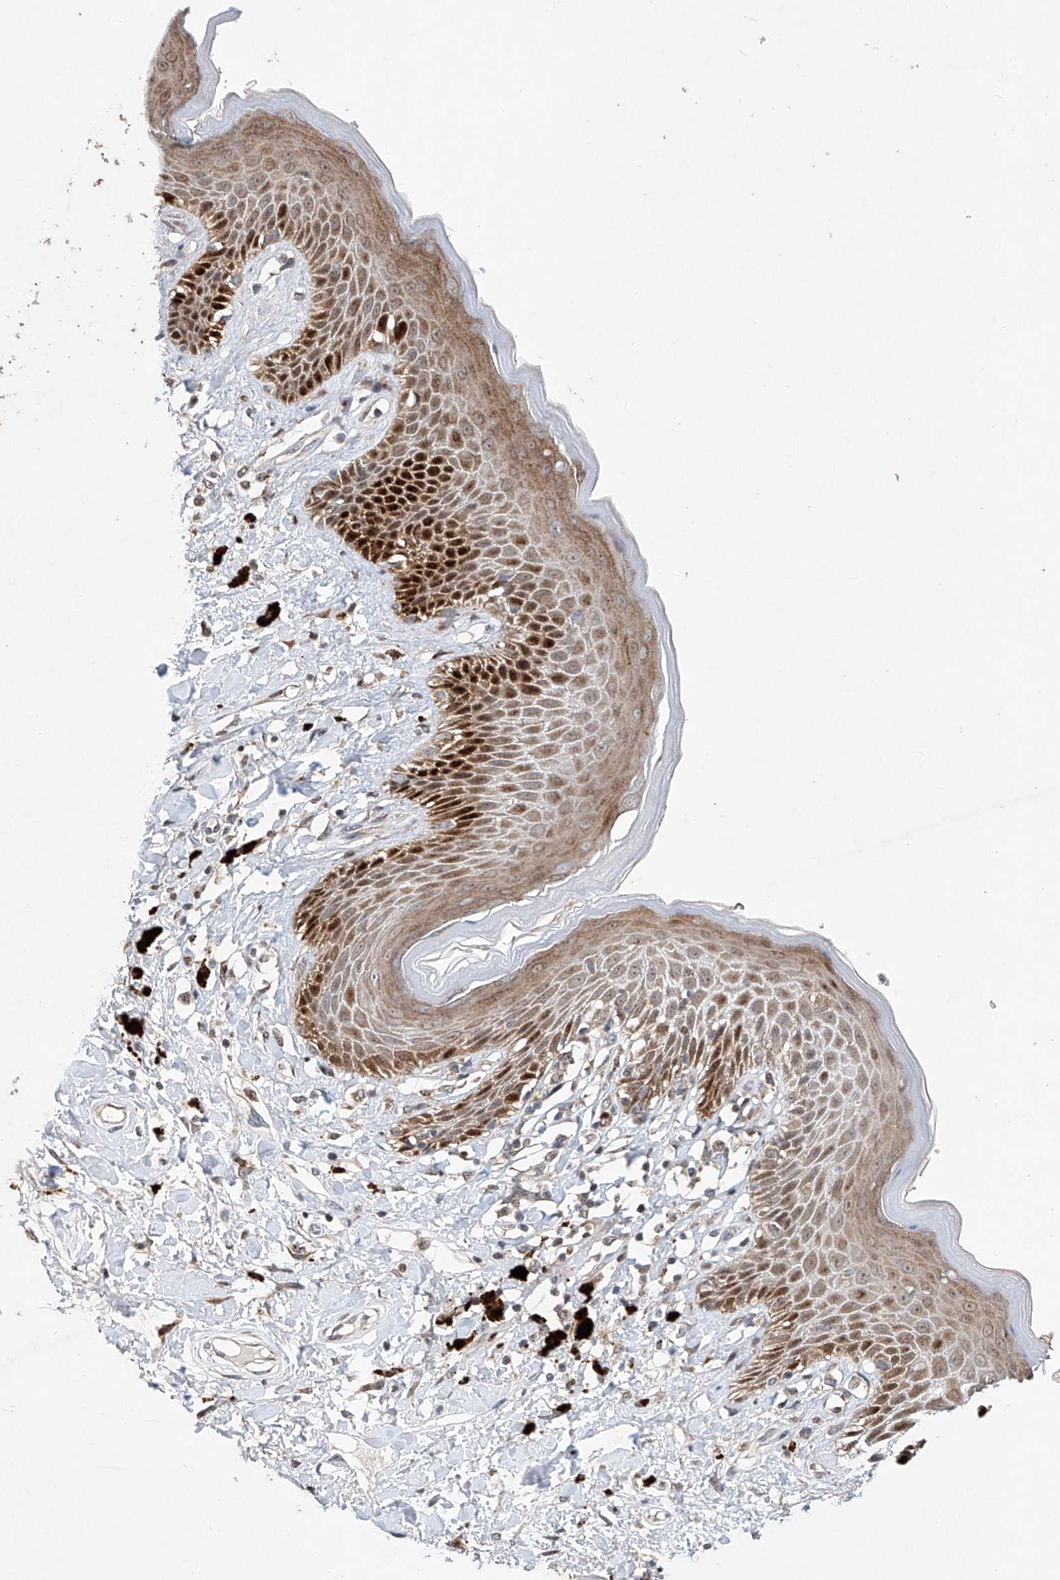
{"staining": {"intensity": "strong", "quantity": "25%-75%", "location": "cytoplasmic/membranous,nuclear"}, "tissue": "skin", "cell_type": "Epidermal cells", "image_type": "normal", "snomed": [{"axis": "morphology", "description": "Normal tissue, NOS"}, {"axis": "topography", "description": "Anal"}], "caption": "Immunohistochemistry (IHC) (DAB (3,3'-diaminobenzidine)) staining of unremarkable human skin reveals strong cytoplasmic/membranous,nuclear protein expression in about 25%-75% of epidermal cells.", "gene": "AFG1L", "patient": {"sex": "female", "age": 78}}